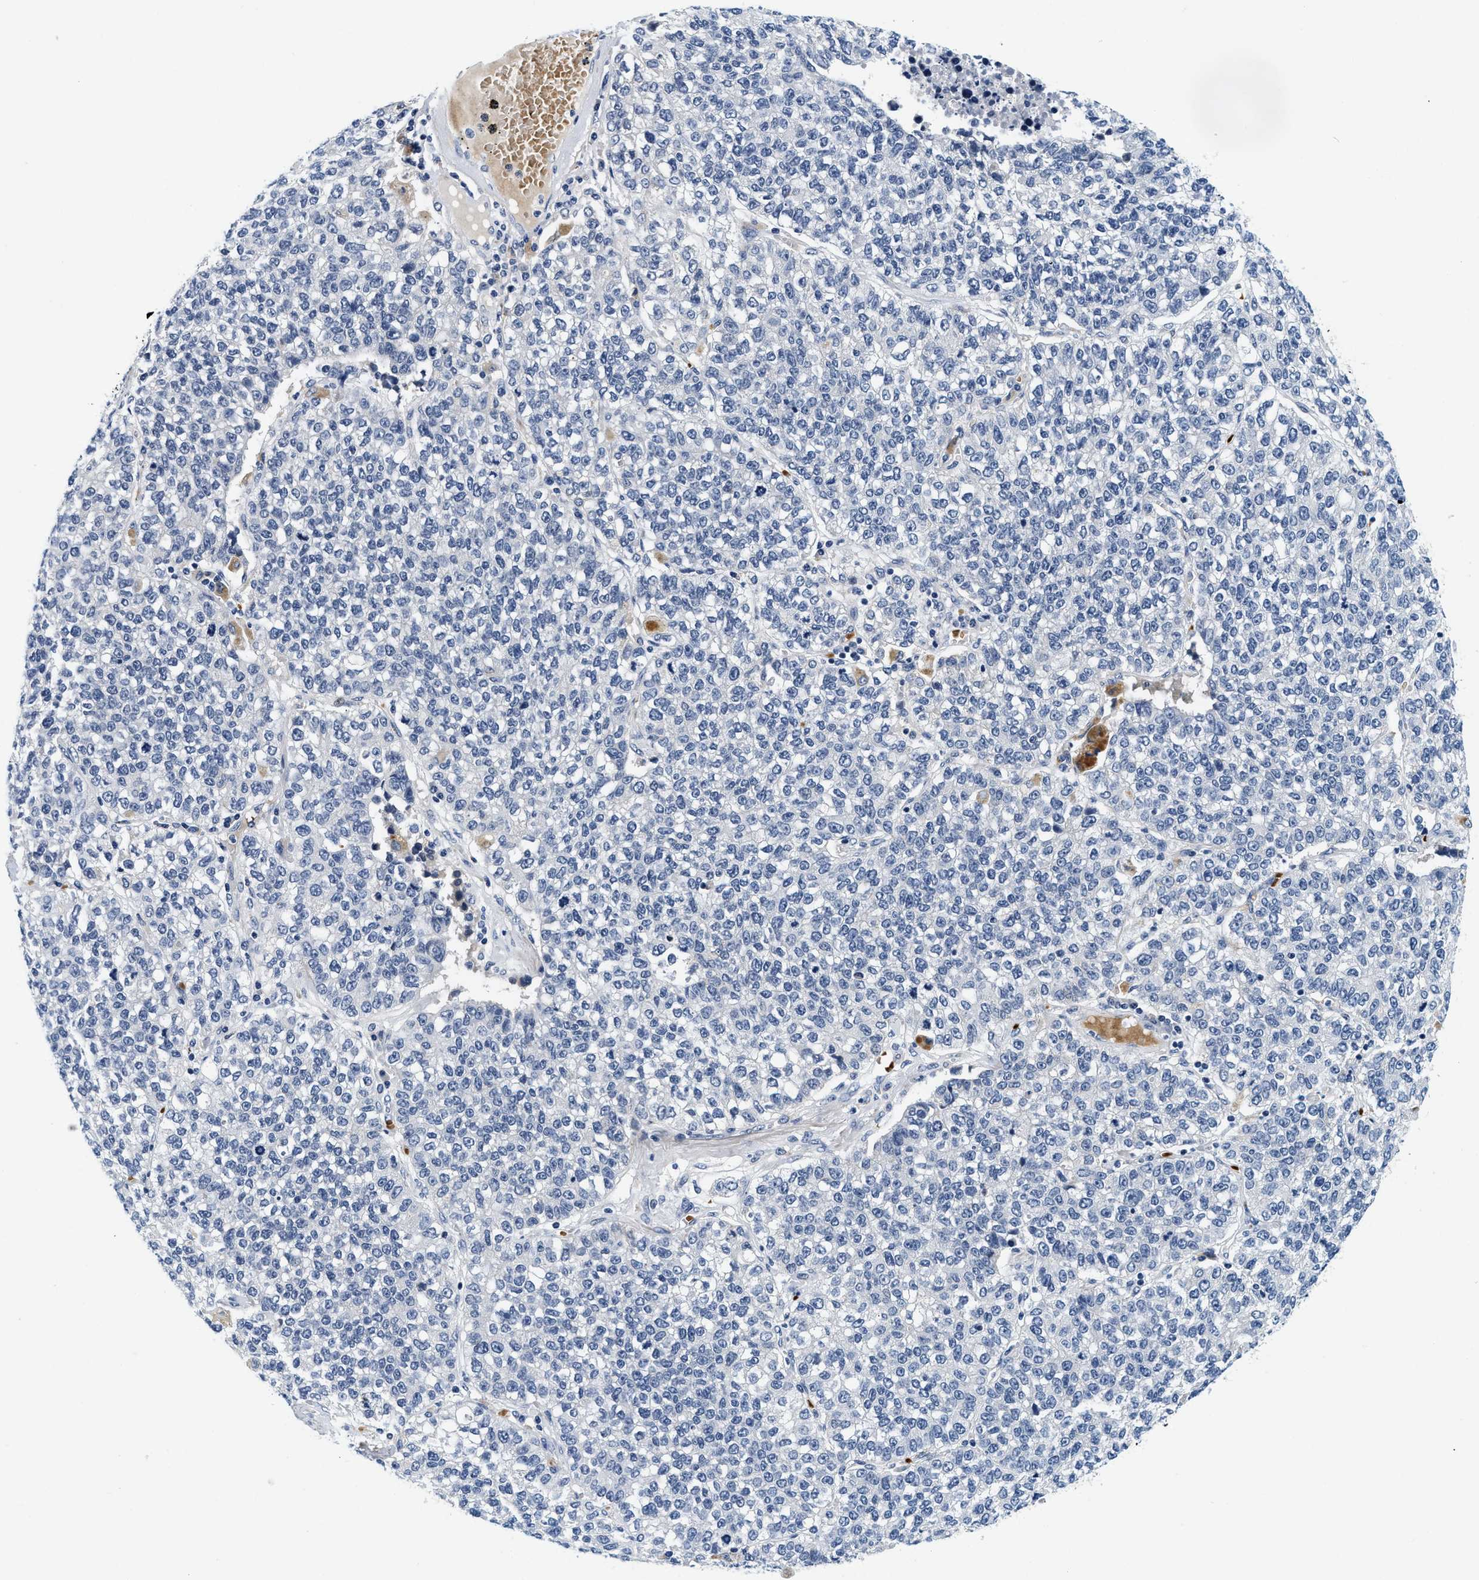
{"staining": {"intensity": "negative", "quantity": "none", "location": "none"}, "tissue": "lung cancer", "cell_type": "Tumor cells", "image_type": "cancer", "snomed": [{"axis": "morphology", "description": "Adenocarcinoma, NOS"}, {"axis": "topography", "description": "Lung"}], "caption": "Micrograph shows no significant protein expression in tumor cells of lung adenocarcinoma.", "gene": "PDP1", "patient": {"sex": "male", "age": 49}}